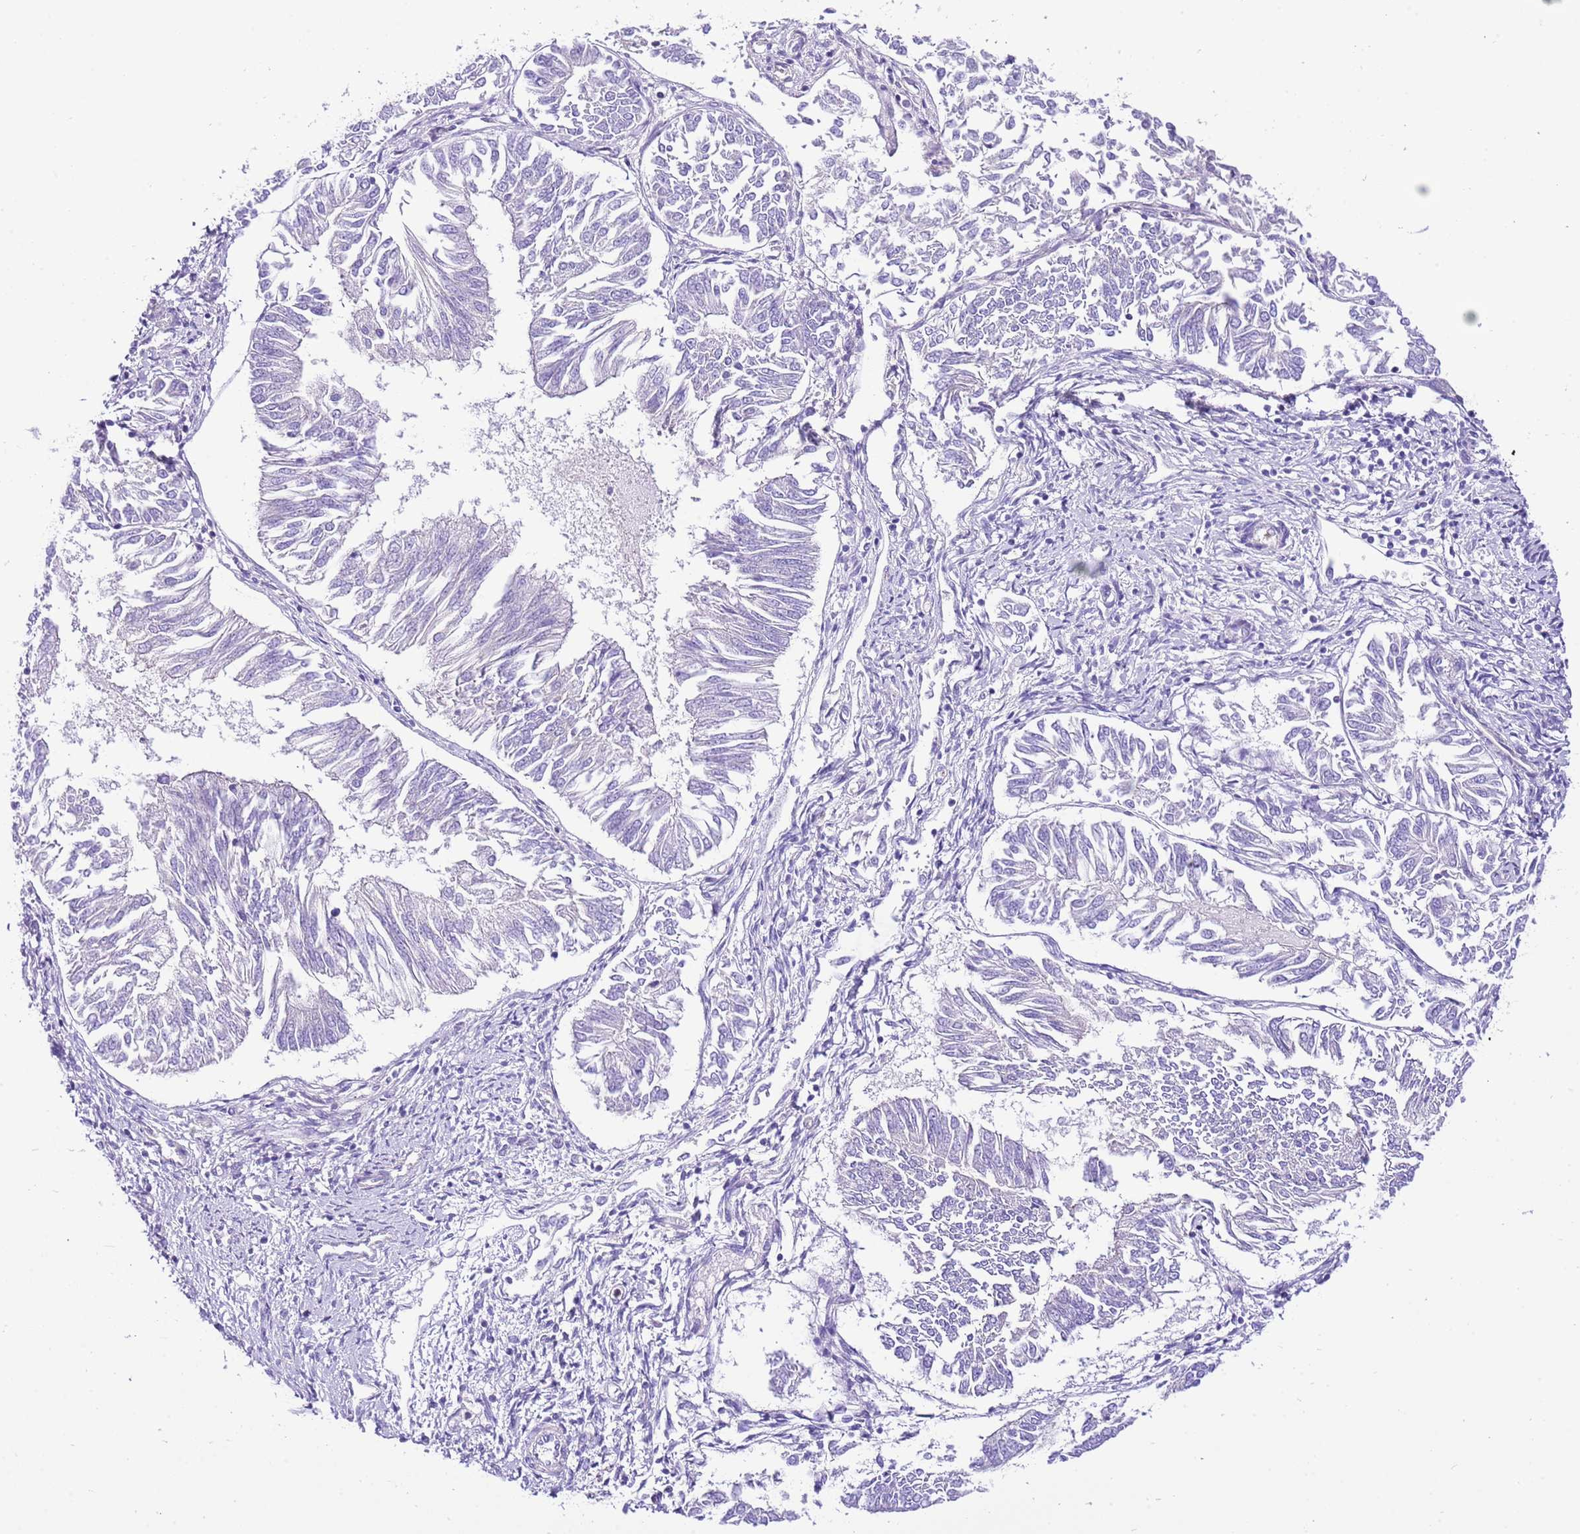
{"staining": {"intensity": "negative", "quantity": "none", "location": "none"}, "tissue": "endometrial cancer", "cell_type": "Tumor cells", "image_type": "cancer", "snomed": [{"axis": "morphology", "description": "Adenocarcinoma, NOS"}, {"axis": "topography", "description": "Endometrium"}], "caption": "An immunohistochemistry (IHC) photomicrograph of endometrial cancer (adenocarcinoma) is shown. There is no staining in tumor cells of endometrial cancer (adenocarcinoma).", "gene": "BHLHA15", "patient": {"sex": "female", "age": 58}}